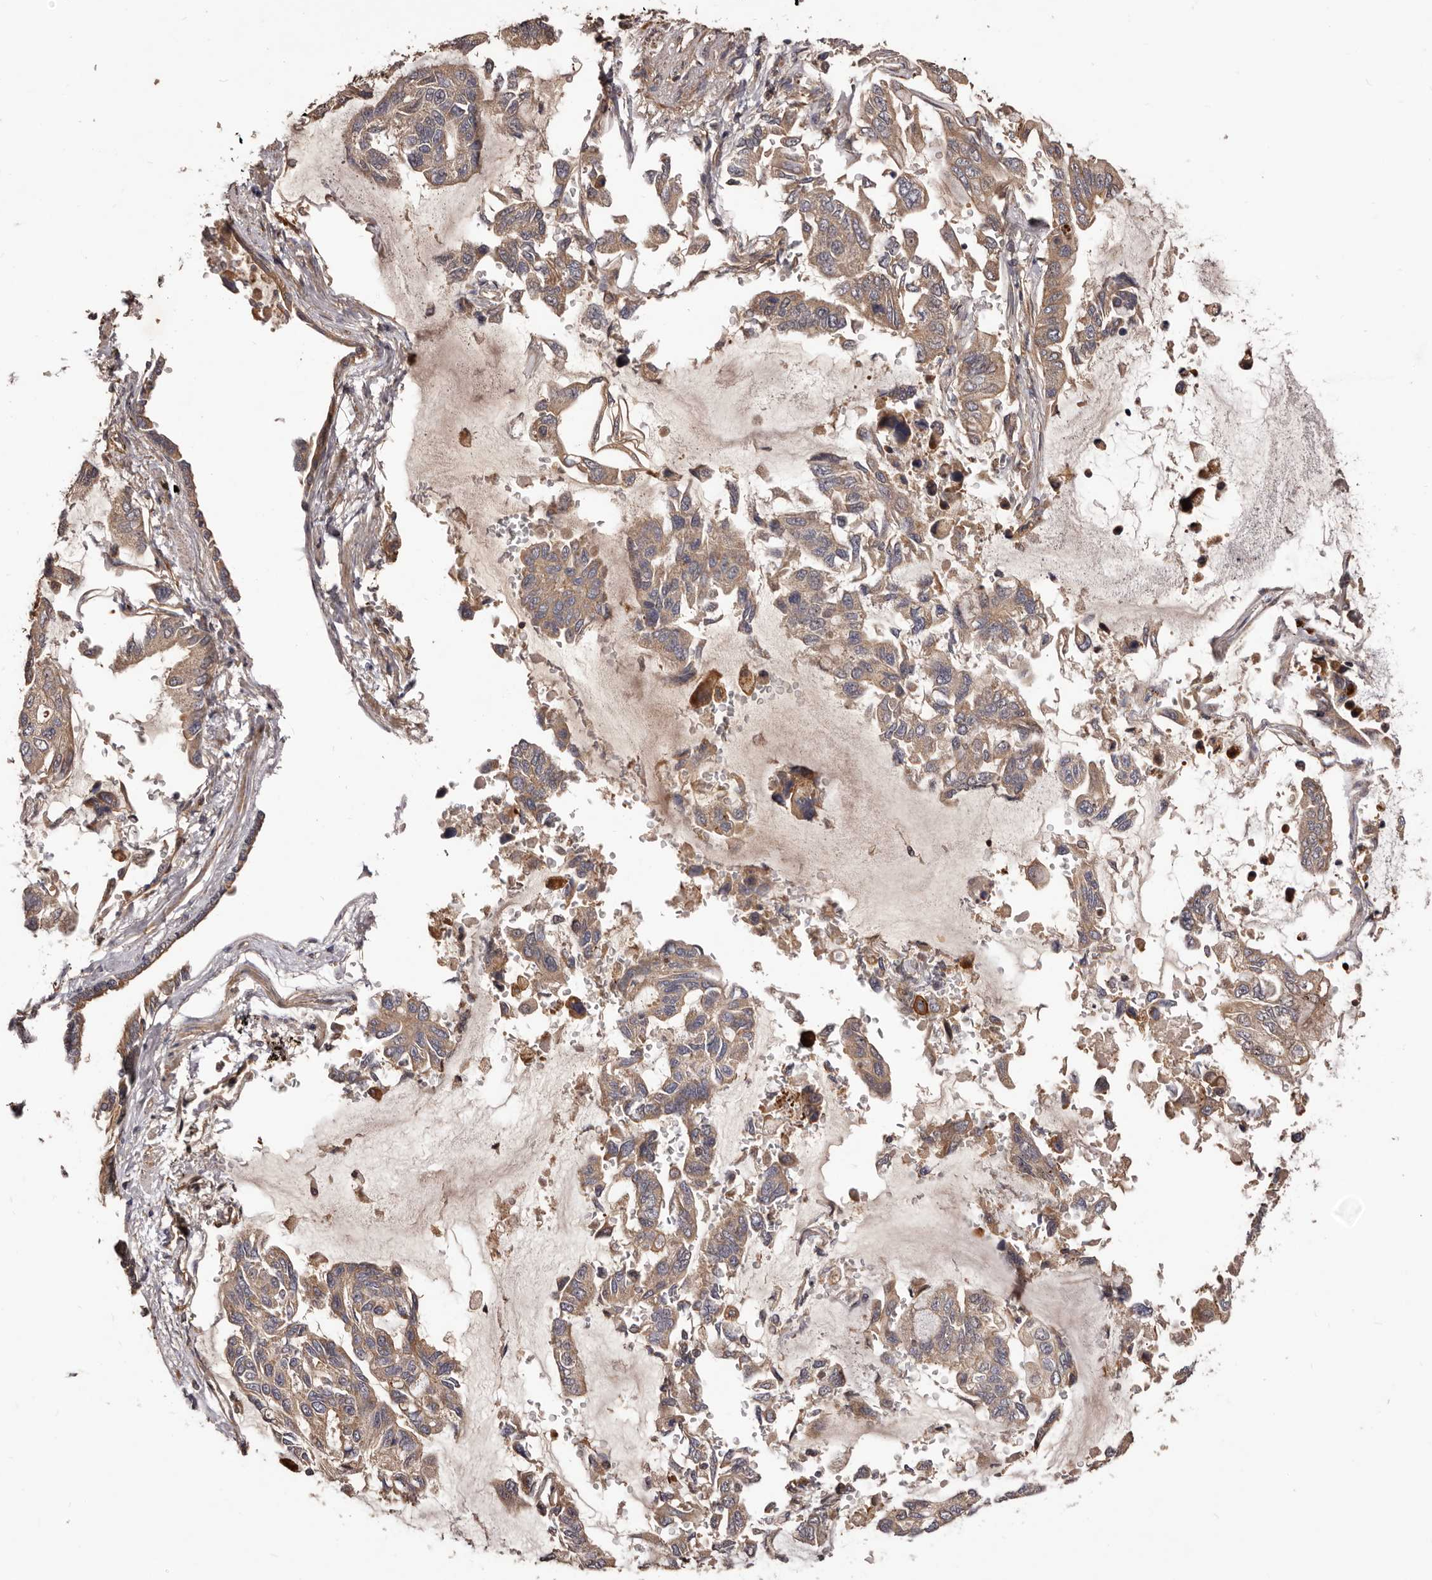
{"staining": {"intensity": "moderate", "quantity": ">75%", "location": "cytoplasmic/membranous"}, "tissue": "lung cancer", "cell_type": "Tumor cells", "image_type": "cancer", "snomed": [{"axis": "morphology", "description": "Adenocarcinoma, NOS"}, {"axis": "topography", "description": "Lung"}], "caption": "Protein staining shows moderate cytoplasmic/membranous positivity in about >75% of tumor cells in adenocarcinoma (lung). (DAB IHC, brown staining for protein, blue staining for nuclei).", "gene": "GTPBP1", "patient": {"sex": "male", "age": 64}}